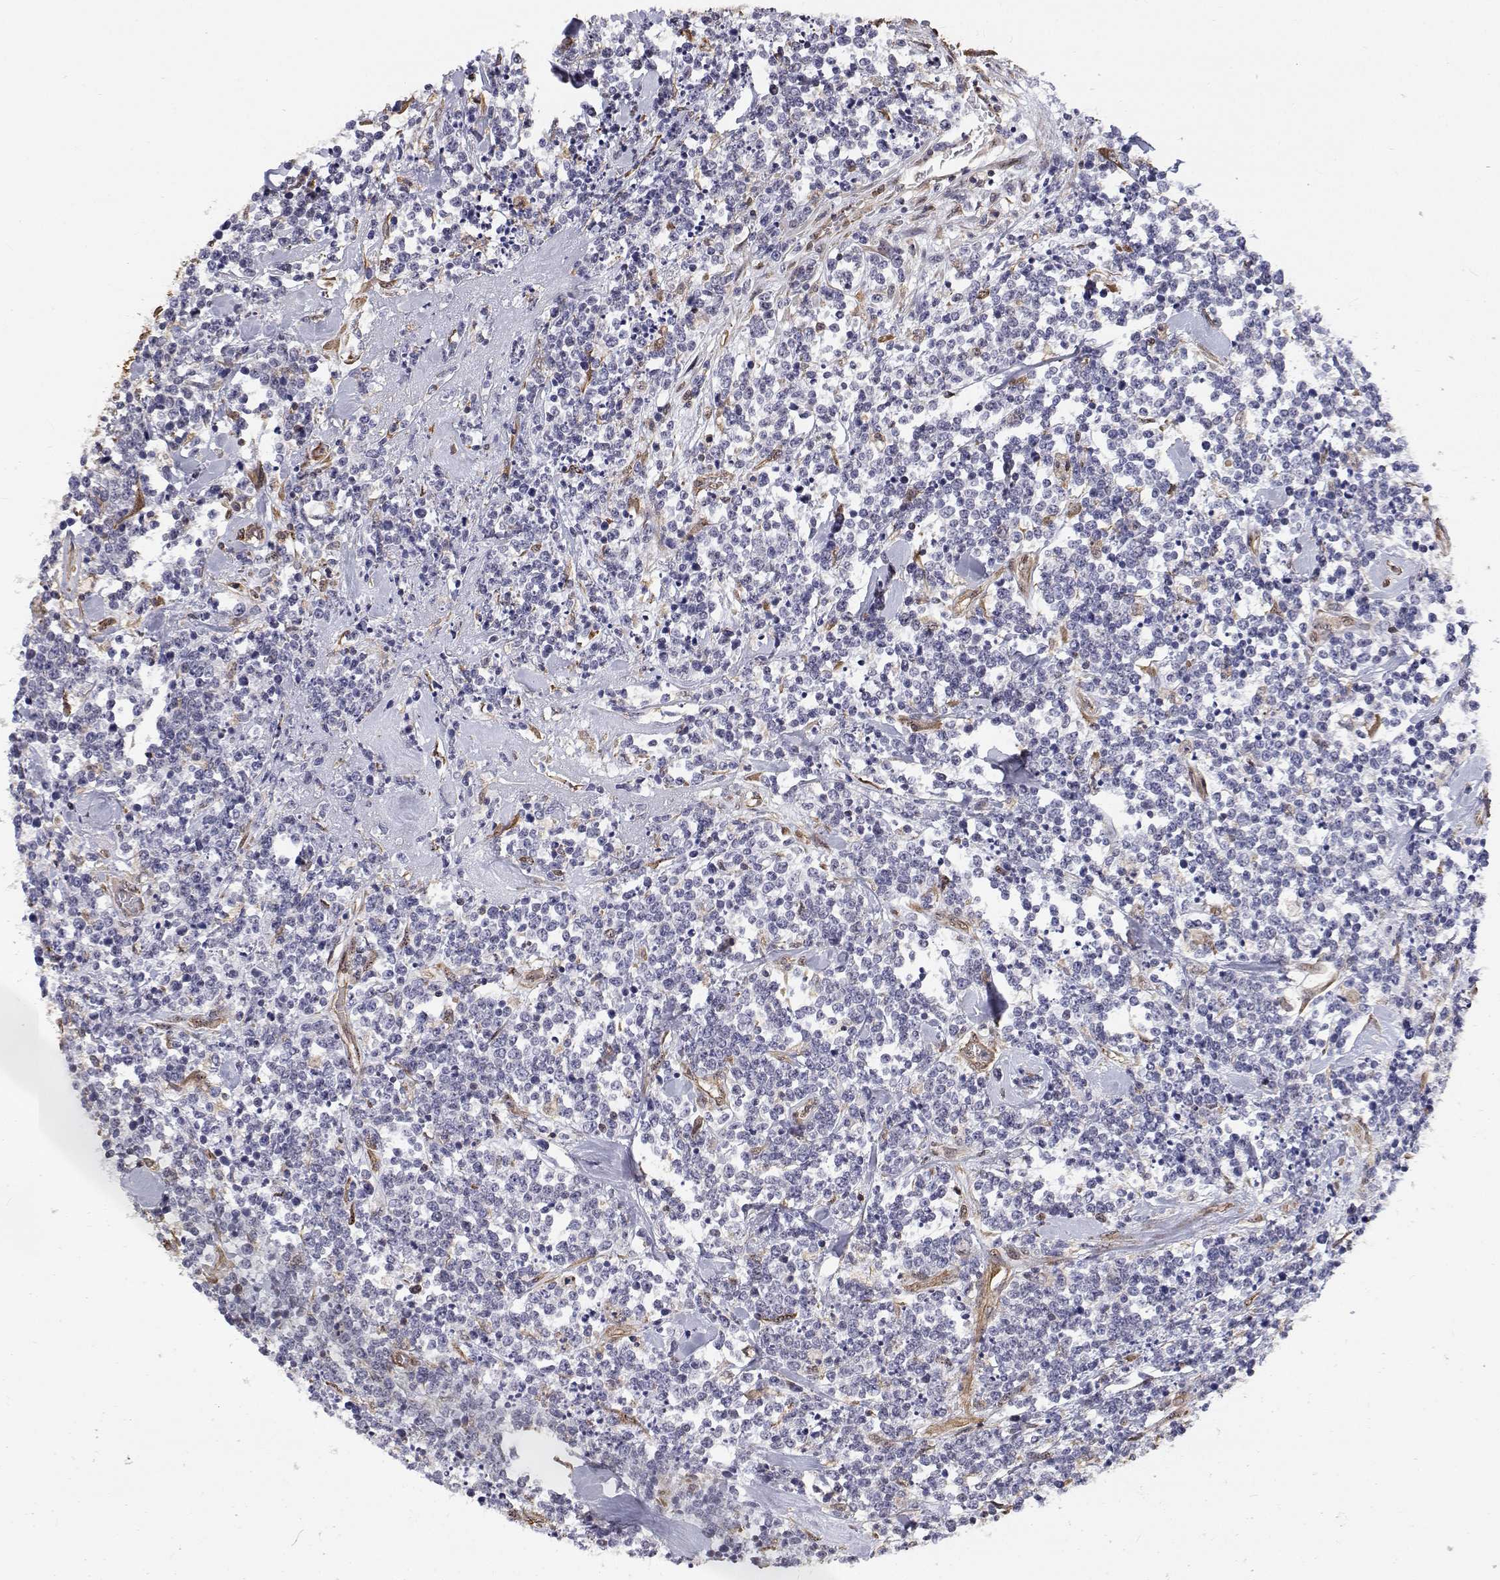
{"staining": {"intensity": "negative", "quantity": "none", "location": "none"}, "tissue": "lymphoma", "cell_type": "Tumor cells", "image_type": "cancer", "snomed": [{"axis": "morphology", "description": "Malignant lymphoma, non-Hodgkin's type, High grade"}, {"axis": "topography", "description": "Colon"}], "caption": "This is an immunohistochemistry (IHC) photomicrograph of human high-grade malignant lymphoma, non-Hodgkin's type. There is no expression in tumor cells.", "gene": "GSDMA", "patient": {"sex": "male", "age": 82}}